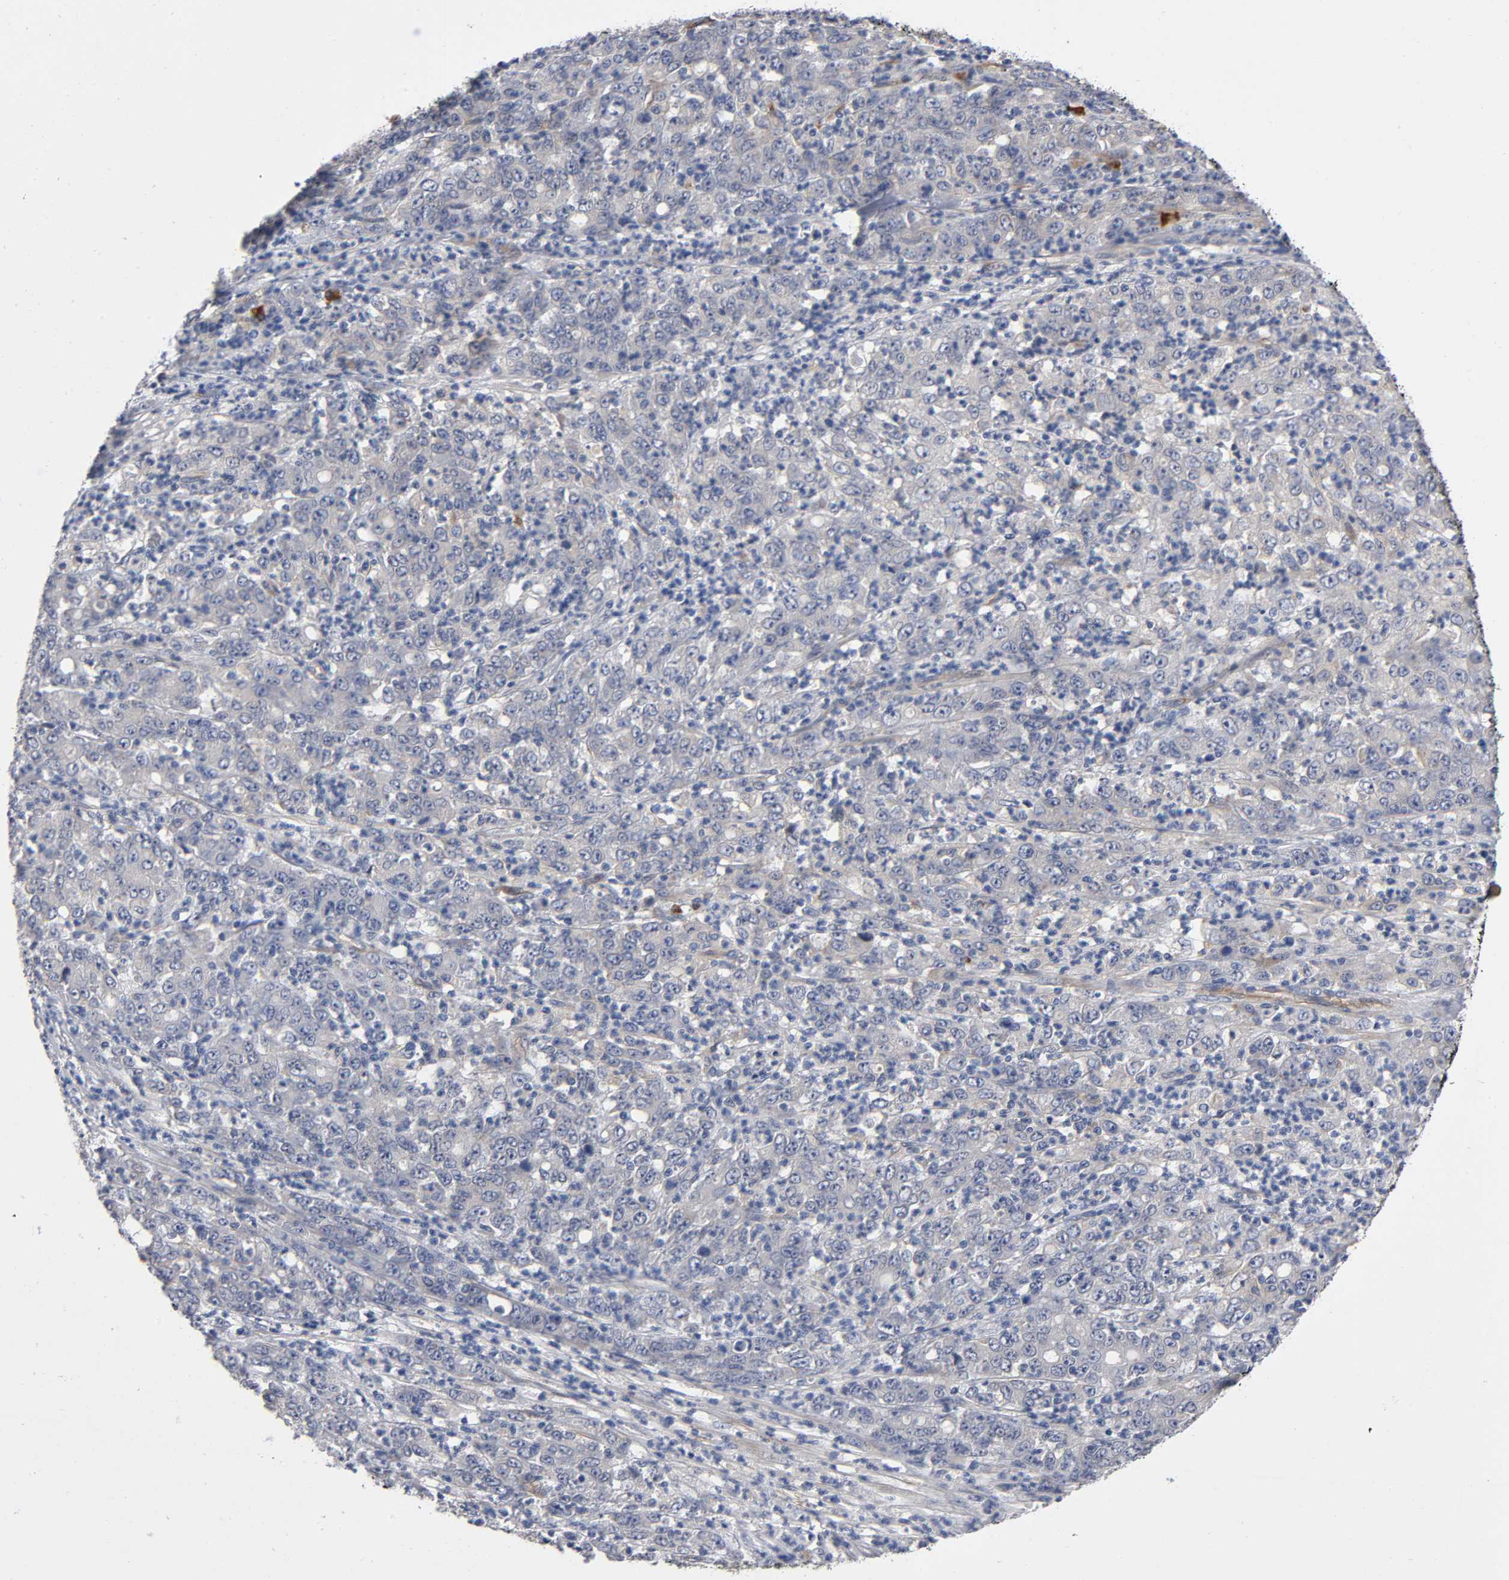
{"staining": {"intensity": "weak", "quantity": "25%-75%", "location": "cytoplasmic/membranous"}, "tissue": "stomach cancer", "cell_type": "Tumor cells", "image_type": "cancer", "snomed": [{"axis": "morphology", "description": "Adenocarcinoma, NOS"}, {"axis": "topography", "description": "Stomach, lower"}], "caption": "The histopathology image displays immunohistochemical staining of stomach cancer. There is weak cytoplasmic/membranous staining is present in about 25%-75% of tumor cells.", "gene": "NOVA1", "patient": {"sex": "female", "age": 71}}